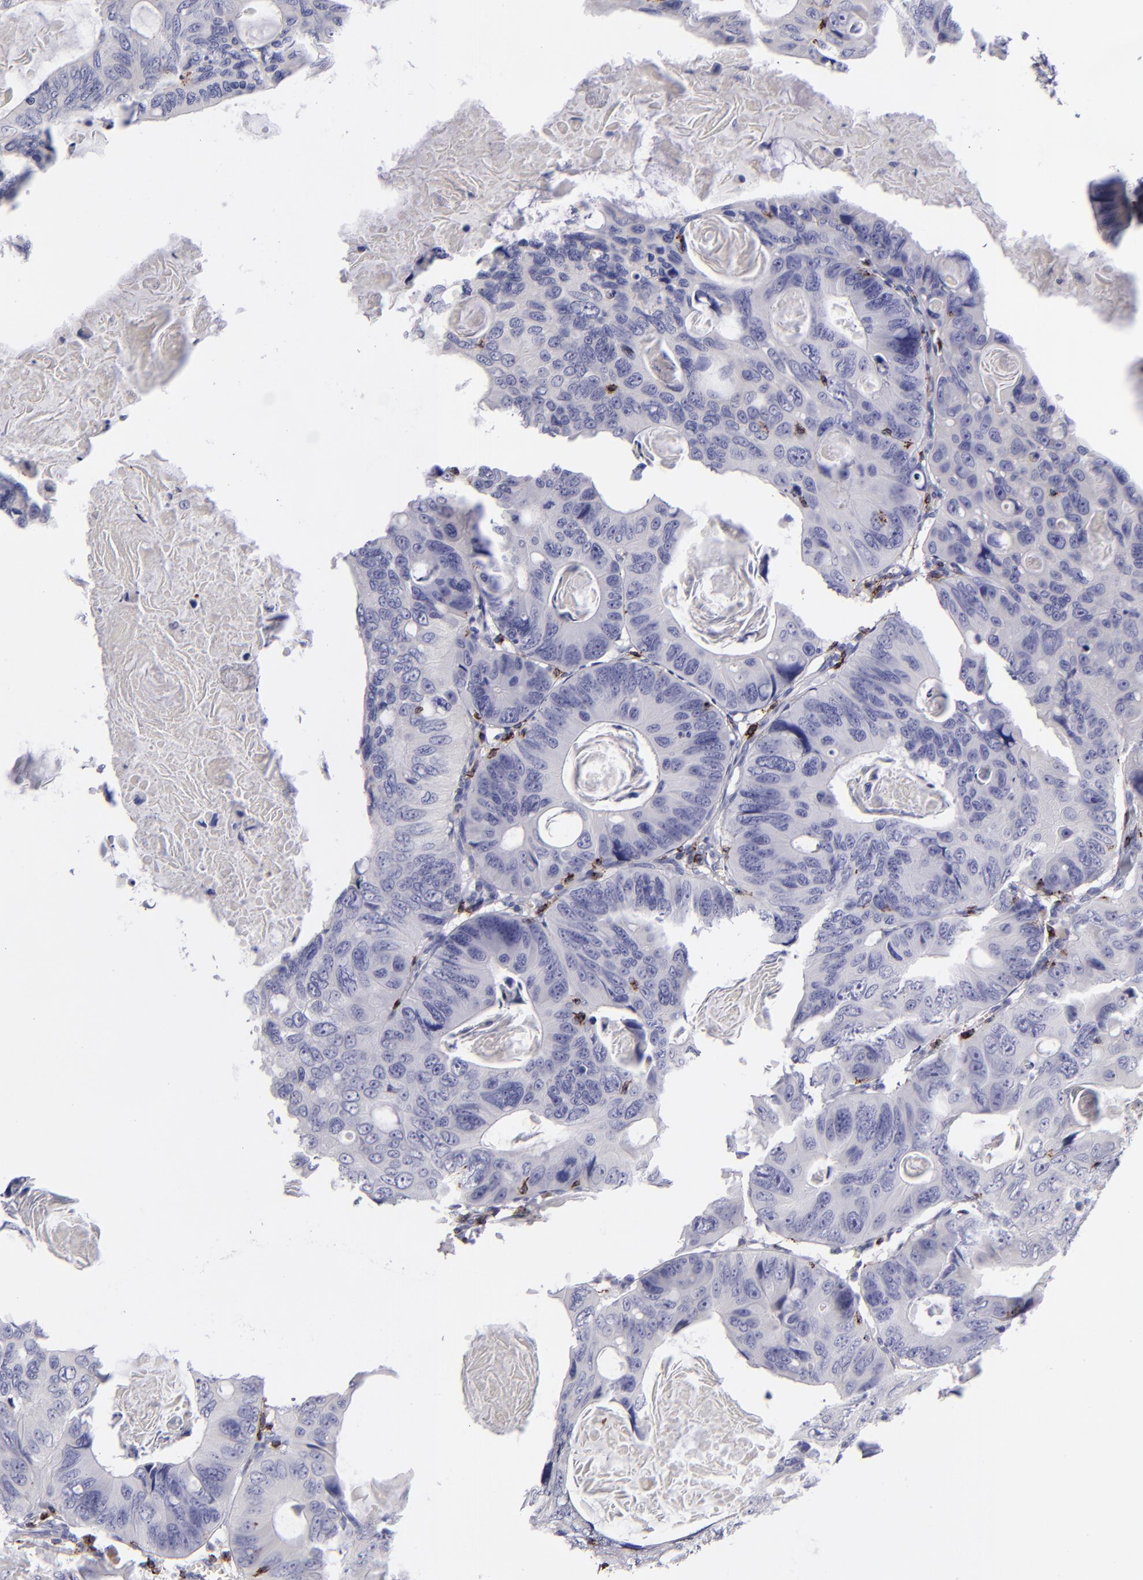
{"staining": {"intensity": "negative", "quantity": "none", "location": "none"}, "tissue": "colorectal cancer", "cell_type": "Tumor cells", "image_type": "cancer", "snomed": [{"axis": "morphology", "description": "Adenocarcinoma, NOS"}, {"axis": "topography", "description": "Colon"}], "caption": "Immunohistochemical staining of adenocarcinoma (colorectal) shows no significant staining in tumor cells. (Brightfield microscopy of DAB (3,3'-diaminobenzidine) immunohistochemistry (IHC) at high magnification).", "gene": "CD2", "patient": {"sex": "female", "age": 55}}